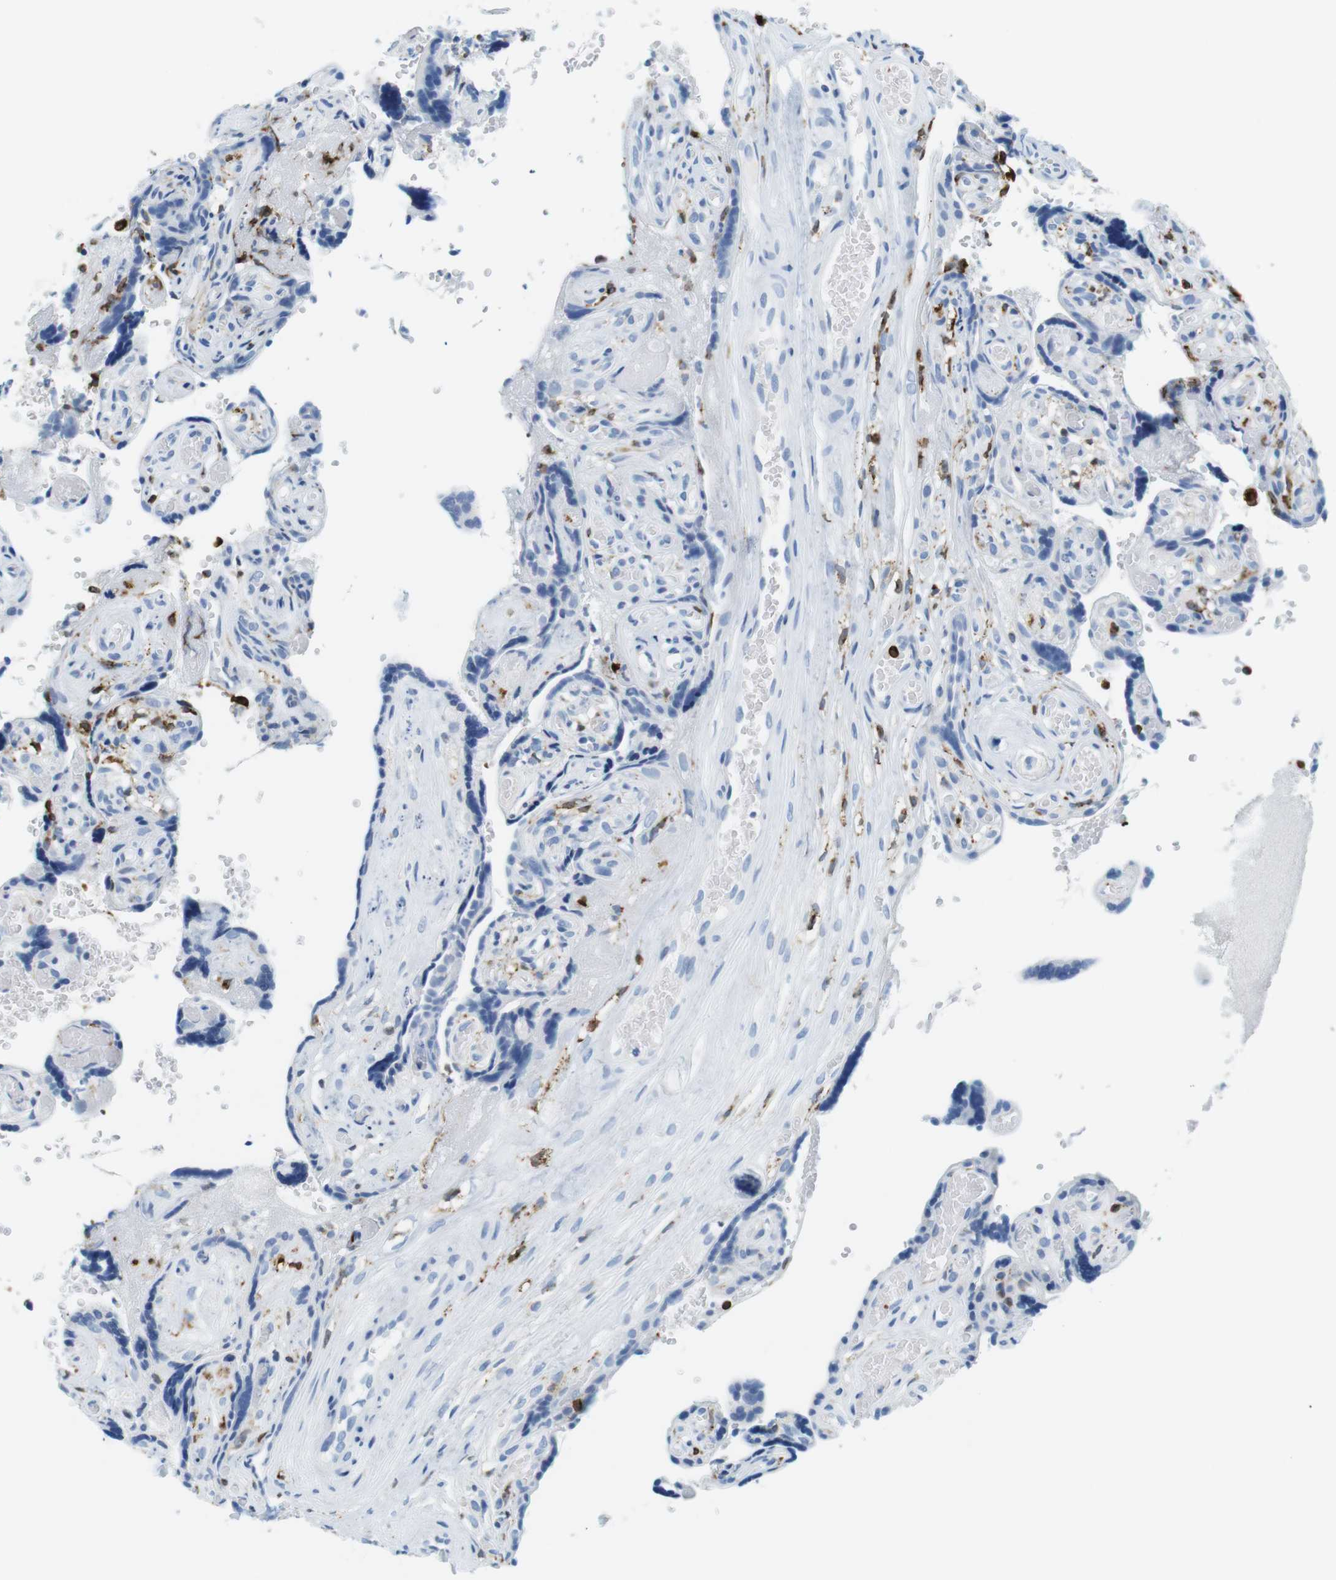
{"staining": {"intensity": "negative", "quantity": "none", "location": "none"}, "tissue": "placenta", "cell_type": "Trophoblastic cells", "image_type": "normal", "snomed": [{"axis": "morphology", "description": "Normal tissue, NOS"}, {"axis": "topography", "description": "Placenta"}], "caption": "A high-resolution histopathology image shows immunohistochemistry staining of normal placenta, which demonstrates no significant expression in trophoblastic cells. The staining was performed using DAB to visualize the protein expression in brown, while the nuclei were stained in blue with hematoxylin (Magnification: 20x).", "gene": "CIITA", "patient": {"sex": "female", "age": 30}}